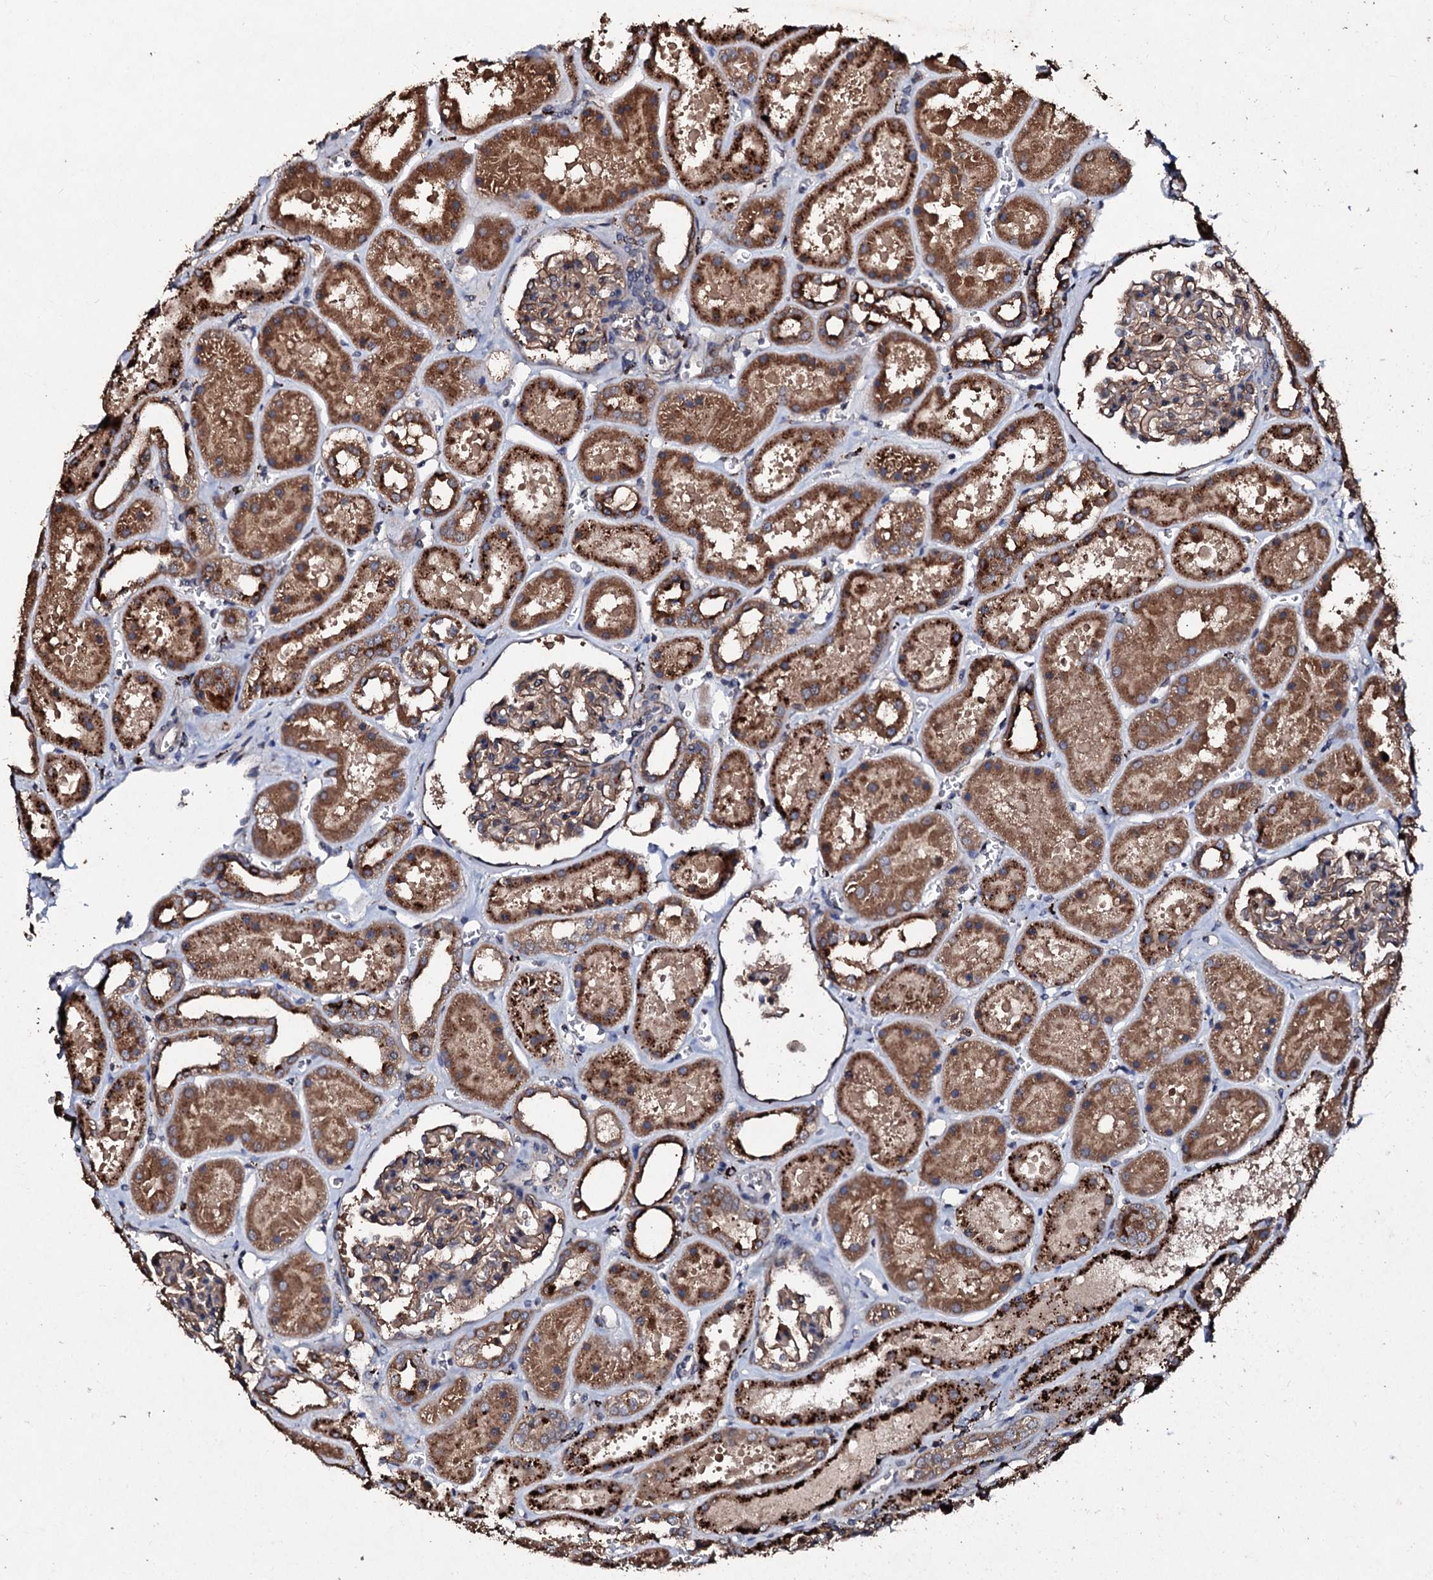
{"staining": {"intensity": "moderate", "quantity": ">75%", "location": "cytoplasmic/membranous"}, "tissue": "kidney", "cell_type": "Cells in glomeruli", "image_type": "normal", "snomed": [{"axis": "morphology", "description": "Normal tissue, NOS"}, {"axis": "topography", "description": "Kidney"}], "caption": "This image reveals unremarkable kidney stained with immunohistochemistry (IHC) to label a protein in brown. The cytoplasmic/membranous of cells in glomeruli show moderate positivity for the protein. Nuclei are counter-stained blue.", "gene": "SDHAF2", "patient": {"sex": "female", "age": 41}}